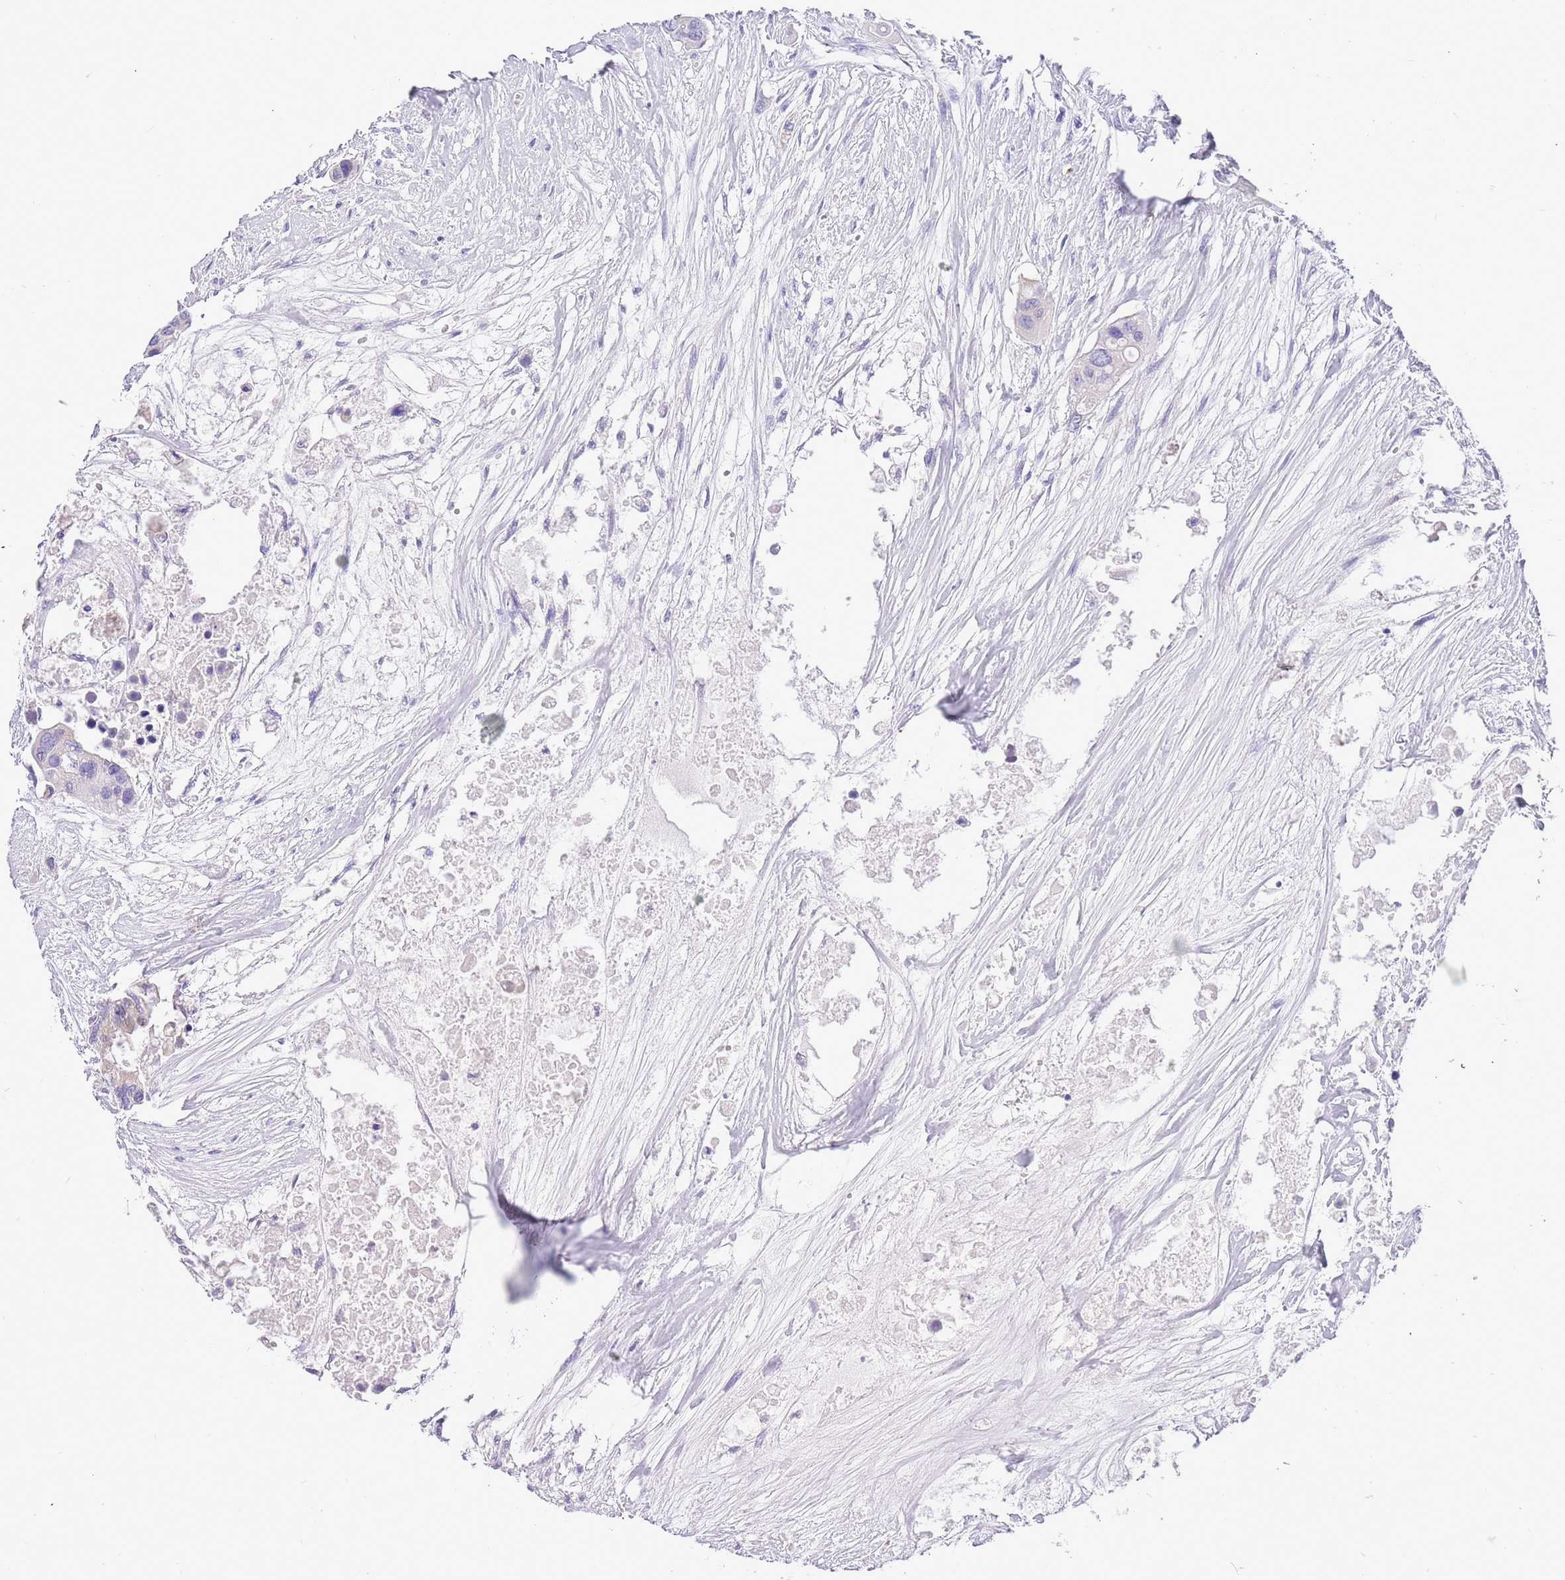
{"staining": {"intensity": "negative", "quantity": "none", "location": "none"}, "tissue": "colorectal cancer", "cell_type": "Tumor cells", "image_type": "cancer", "snomed": [{"axis": "morphology", "description": "Adenocarcinoma, NOS"}, {"axis": "topography", "description": "Colon"}], "caption": "DAB immunohistochemical staining of colorectal cancer (adenocarcinoma) demonstrates no significant staining in tumor cells. (DAB (3,3'-diaminobenzidine) IHC with hematoxylin counter stain).", "gene": "GLCE", "patient": {"sex": "male", "age": 77}}